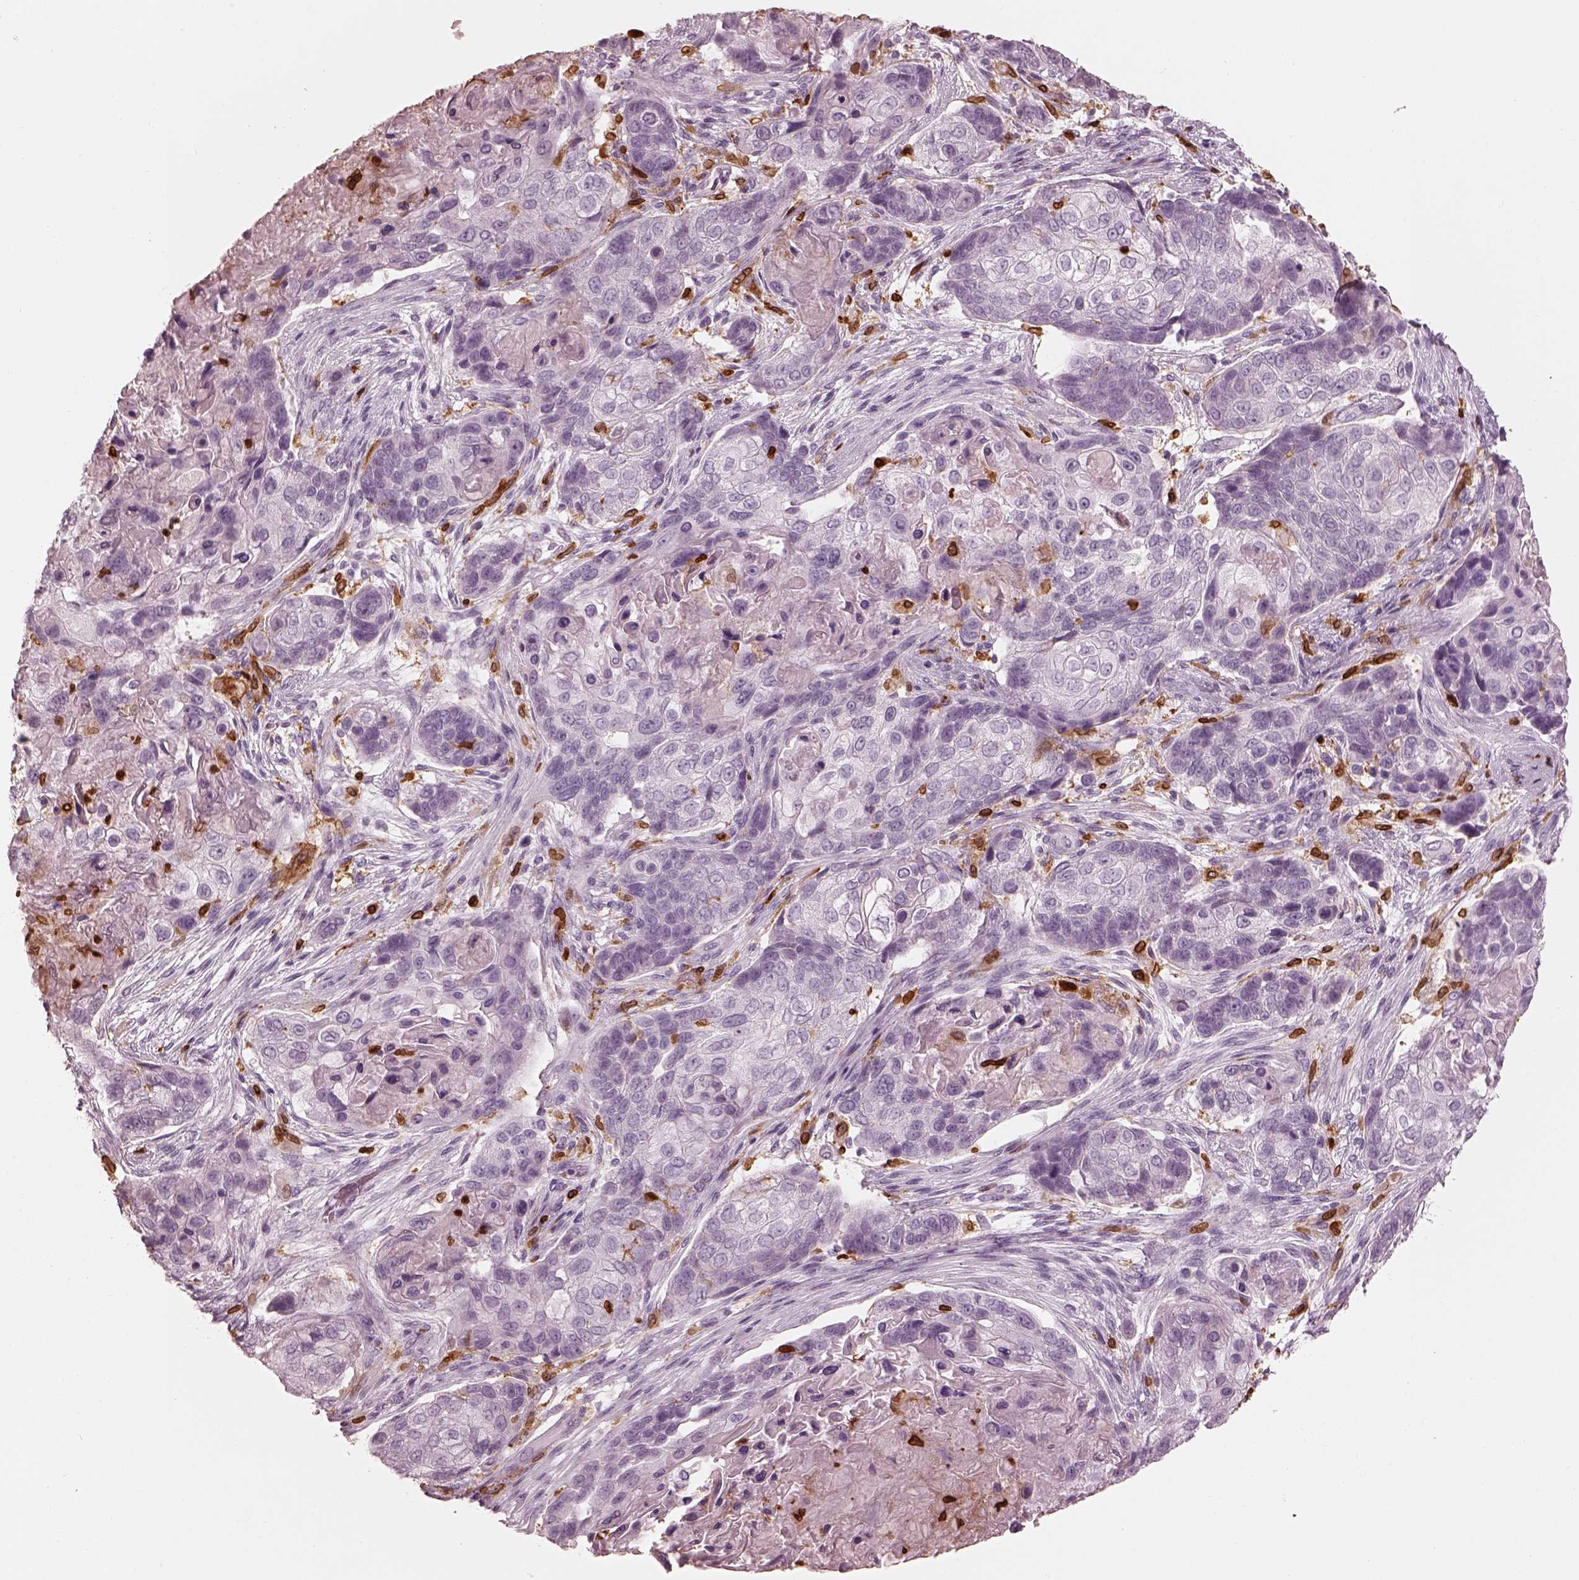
{"staining": {"intensity": "negative", "quantity": "none", "location": "none"}, "tissue": "lung cancer", "cell_type": "Tumor cells", "image_type": "cancer", "snomed": [{"axis": "morphology", "description": "Squamous cell carcinoma, NOS"}, {"axis": "topography", "description": "Lung"}], "caption": "The IHC photomicrograph has no significant positivity in tumor cells of lung cancer tissue.", "gene": "ALOX5", "patient": {"sex": "male", "age": 69}}